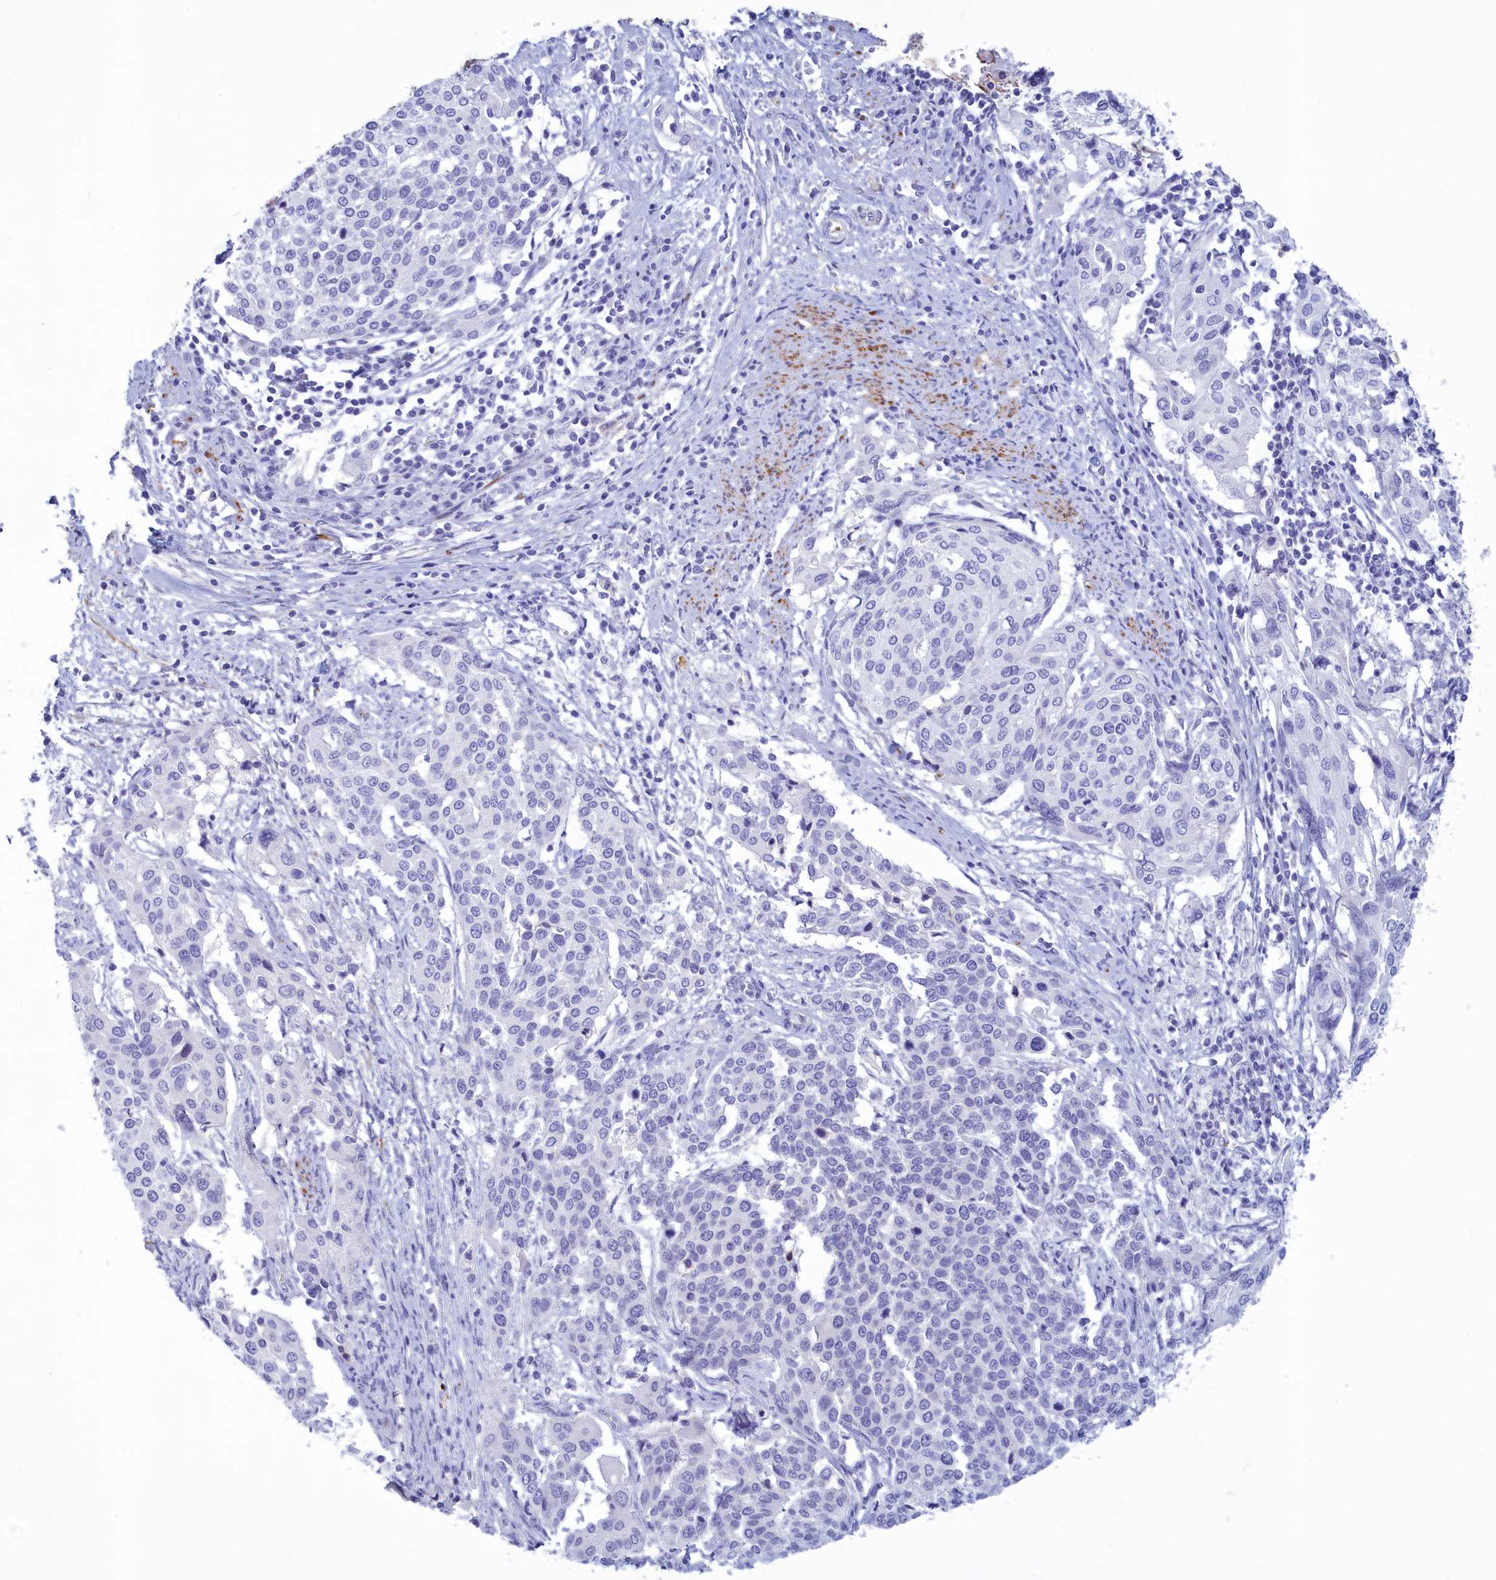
{"staining": {"intensity": "negative", "quantity": "none", "location": "none"}, "tissue": "cervical cancer", "cell_type": "Tumor cells", "image_type": "cancer", "snomed": [{"axis": "morphology", "description": "Squamous cell carcinoma, NOS"}, {"axis": "topography", "description": "Cervix"}], "caption": "A photomicrograph of cervical cancer stained for a protein displays no brown staining in tumor cells.", "gene": "GAPDHS", "patient": {"sex": "female", "age": 44}}